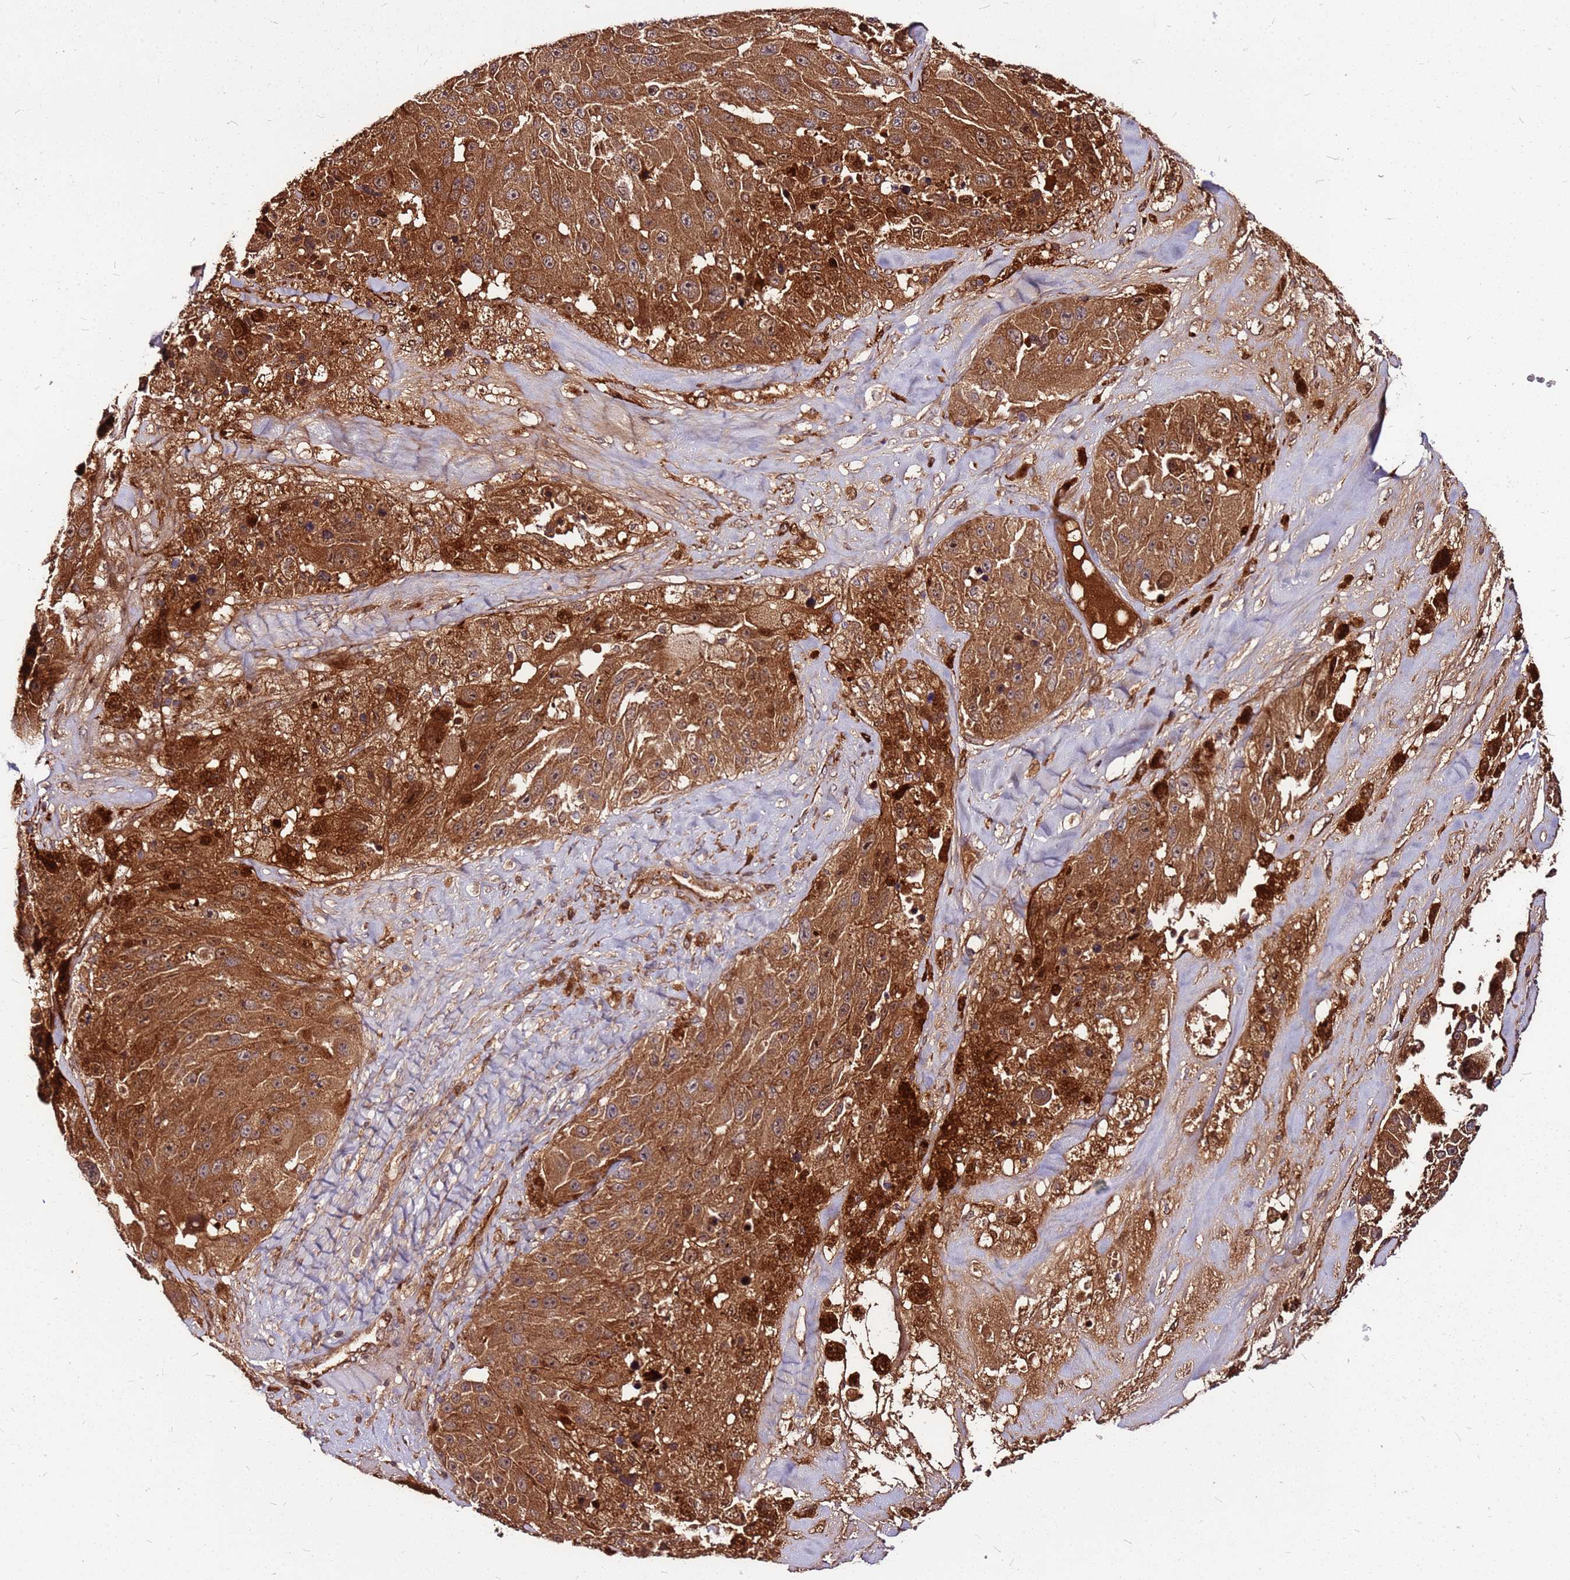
{"staining": {"intensity": "strong", "quantity": ">75%", "location": "cytoplasmic/membranous"}, "tissue": "melanoma", "cell_type": "Tumor cells", "image_type": "cancer", "snomed": [{"axis": "morphology", "description": "Malignant melanoma, Metastatic site"}, {"axis": "topography", "description": "Lymph node"}], "caption": "Immunohistochemistry histopathology image of malignant melanoma (metastatic site) stained for a protein (brown), which exhibits high levels of strong cytoplasmic/membranous expression in about >75% of tumor cells.", "gene": "LYPLAL1", "patient": {"sex": "male", "age": 62}}